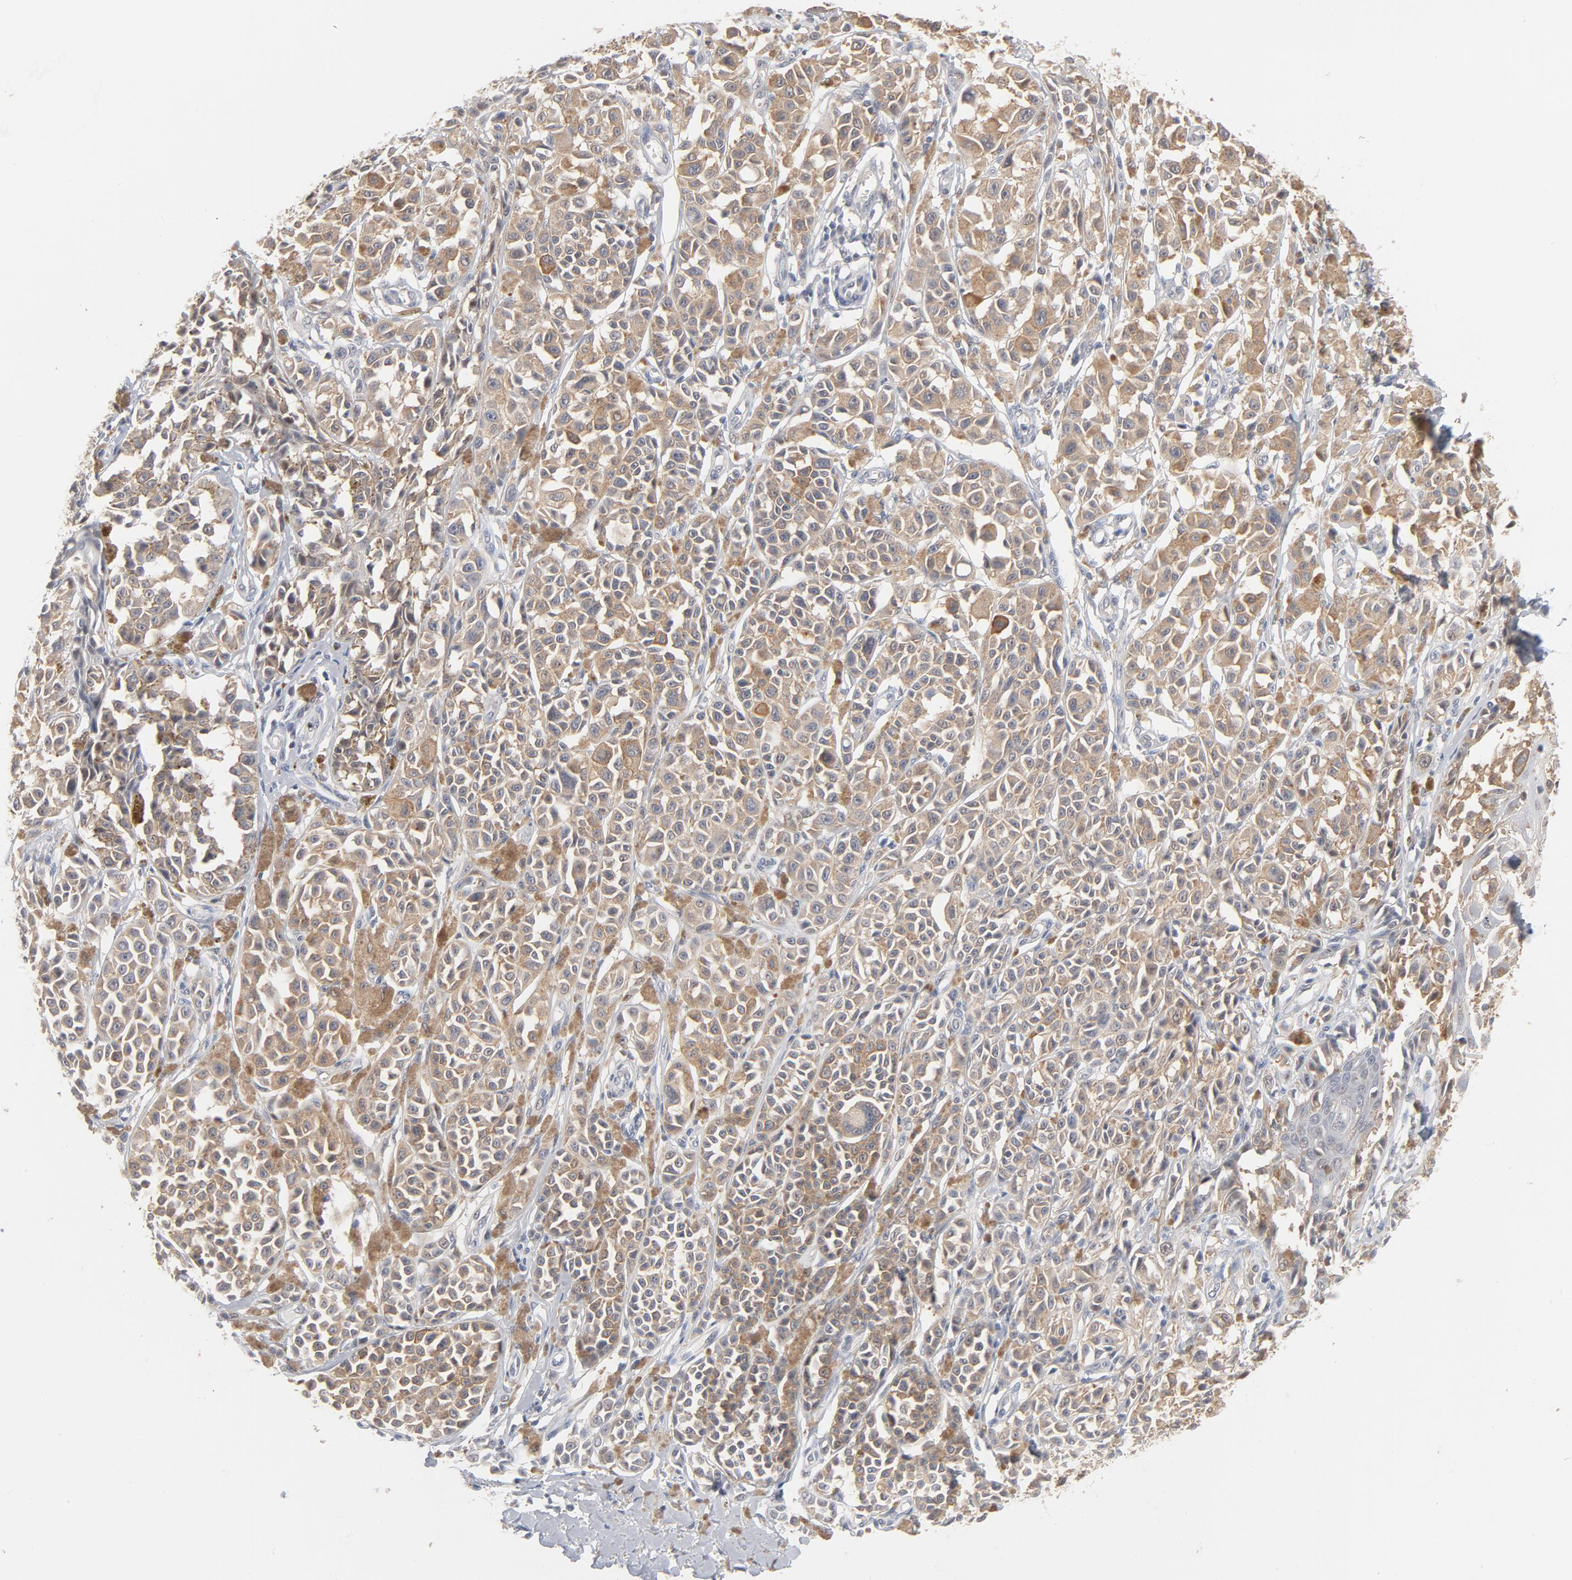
{"staining": {"intensity": "weak", "quantity": ">75%", "location": "cytoplasmic/membranous"}, "tissue": "melanoma", "cell_type": "Tumor cells", "image_type": "cancer", "snomed": [{"axis": "morphology", "description": "Malignant melanoma, NOS"}, {"axis": "topography", "description": "Skin"}], "caption": "A high-resolution image shows immunohistochemistry staining of malignant melanoma, which exhibits weak cytoplasmic/membranous expression in about >75% of tumor cells.", "gene": "UBL4A", "patient": {"sex": "female", "age": 38}}